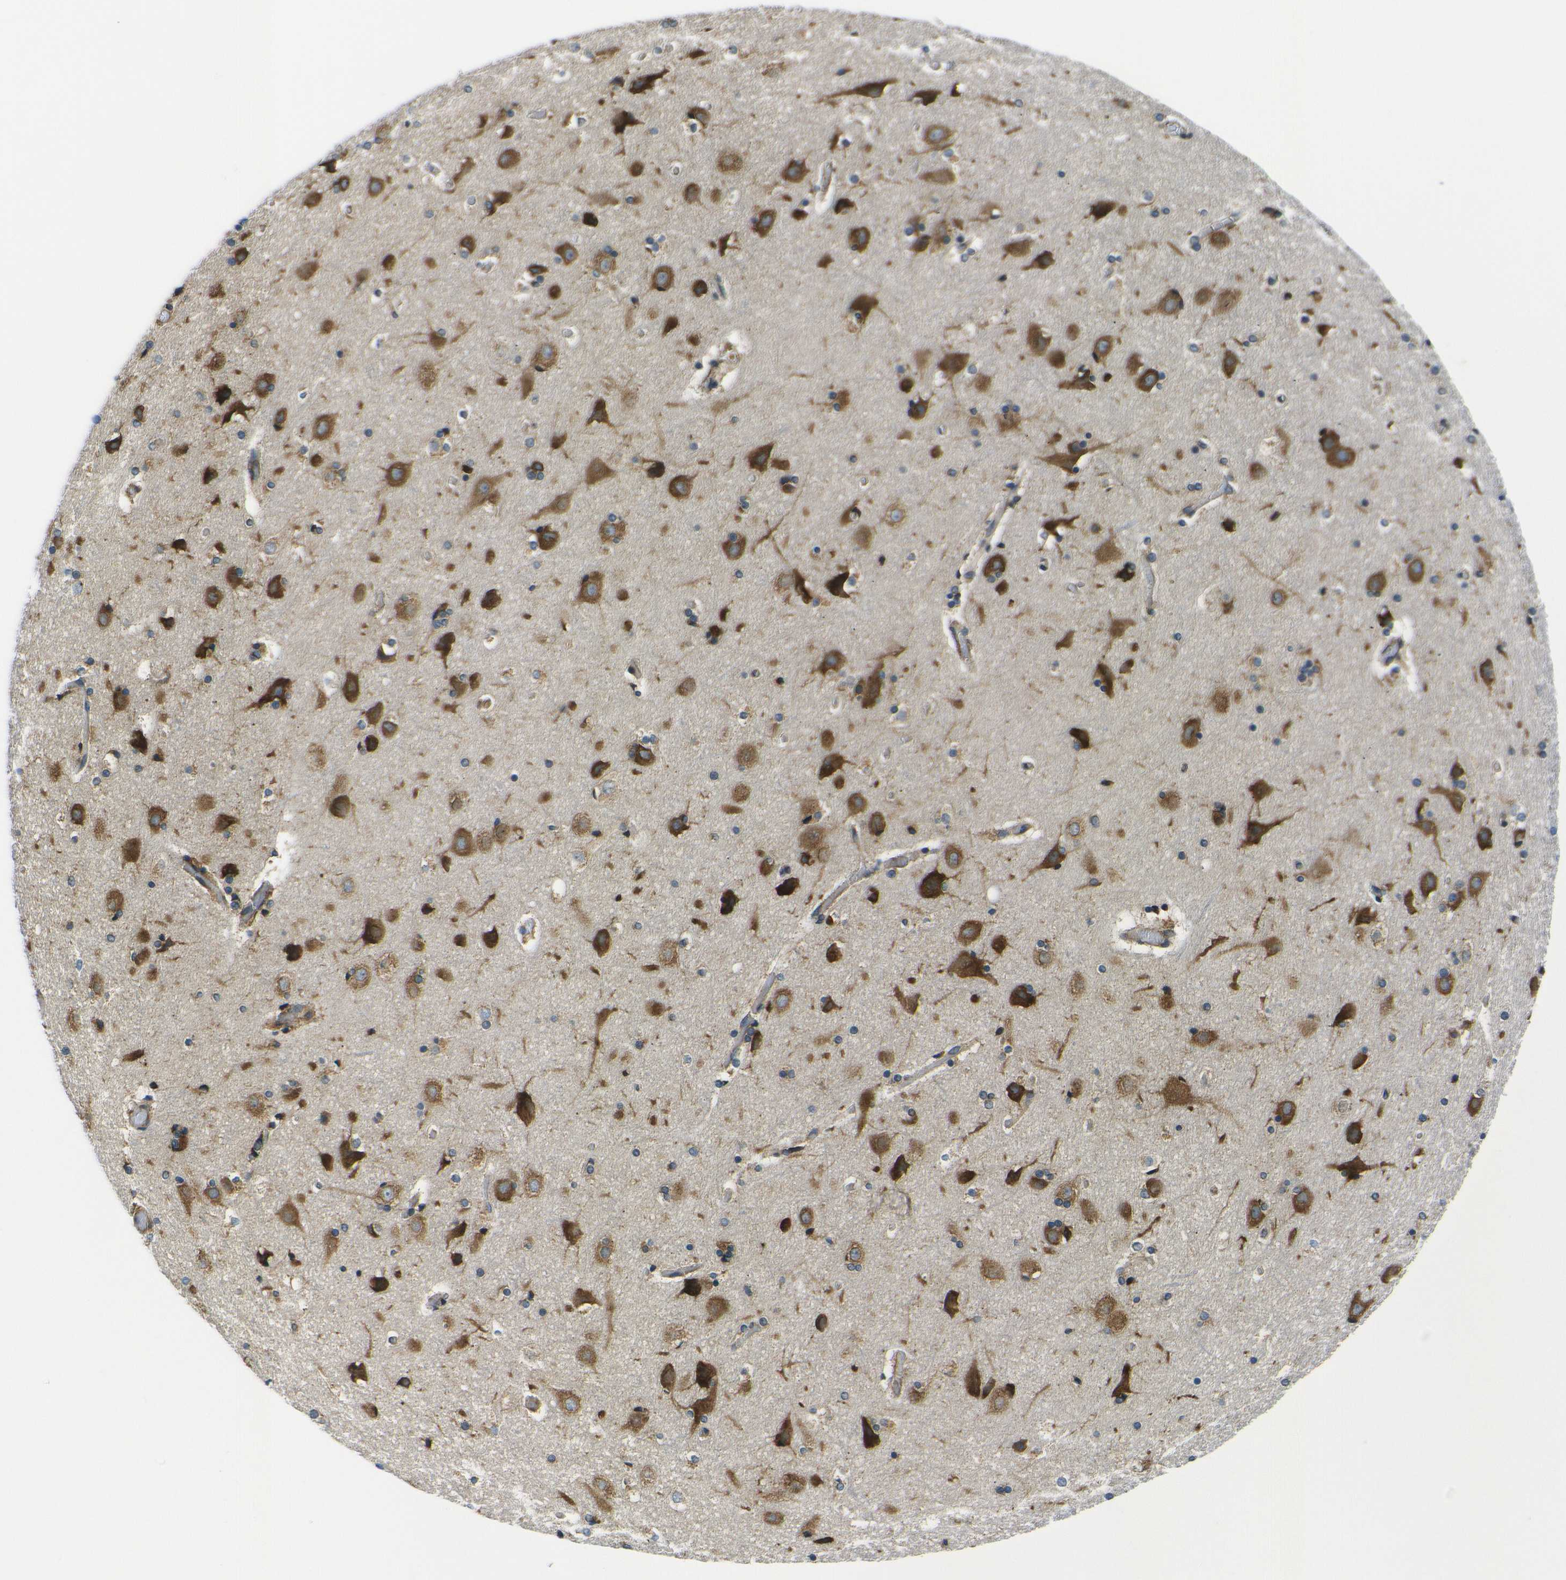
{"staining": {"intensity": "weak", "quantity": ">75%", "location": "cytoplasmic/membranous"}, "tissue": "cerebral cortex", "cell_type": "Endothelial cells", "image_type": "normal", "snomed": [{"axis": "morphology", "description": "Normal tissue, NOS"}, {"axis": "topography", "description": "Cerebral cortex"}], "caption": "Immunohistochemistry micrograph of benign cerebral cortex stained for a protein (brown), which displays low levels of weak cytoplasmic/membranous expression in about >75% of endothelial cells.", "gene": "RPSA", "patient": {"sex": "male", "age": 57}}